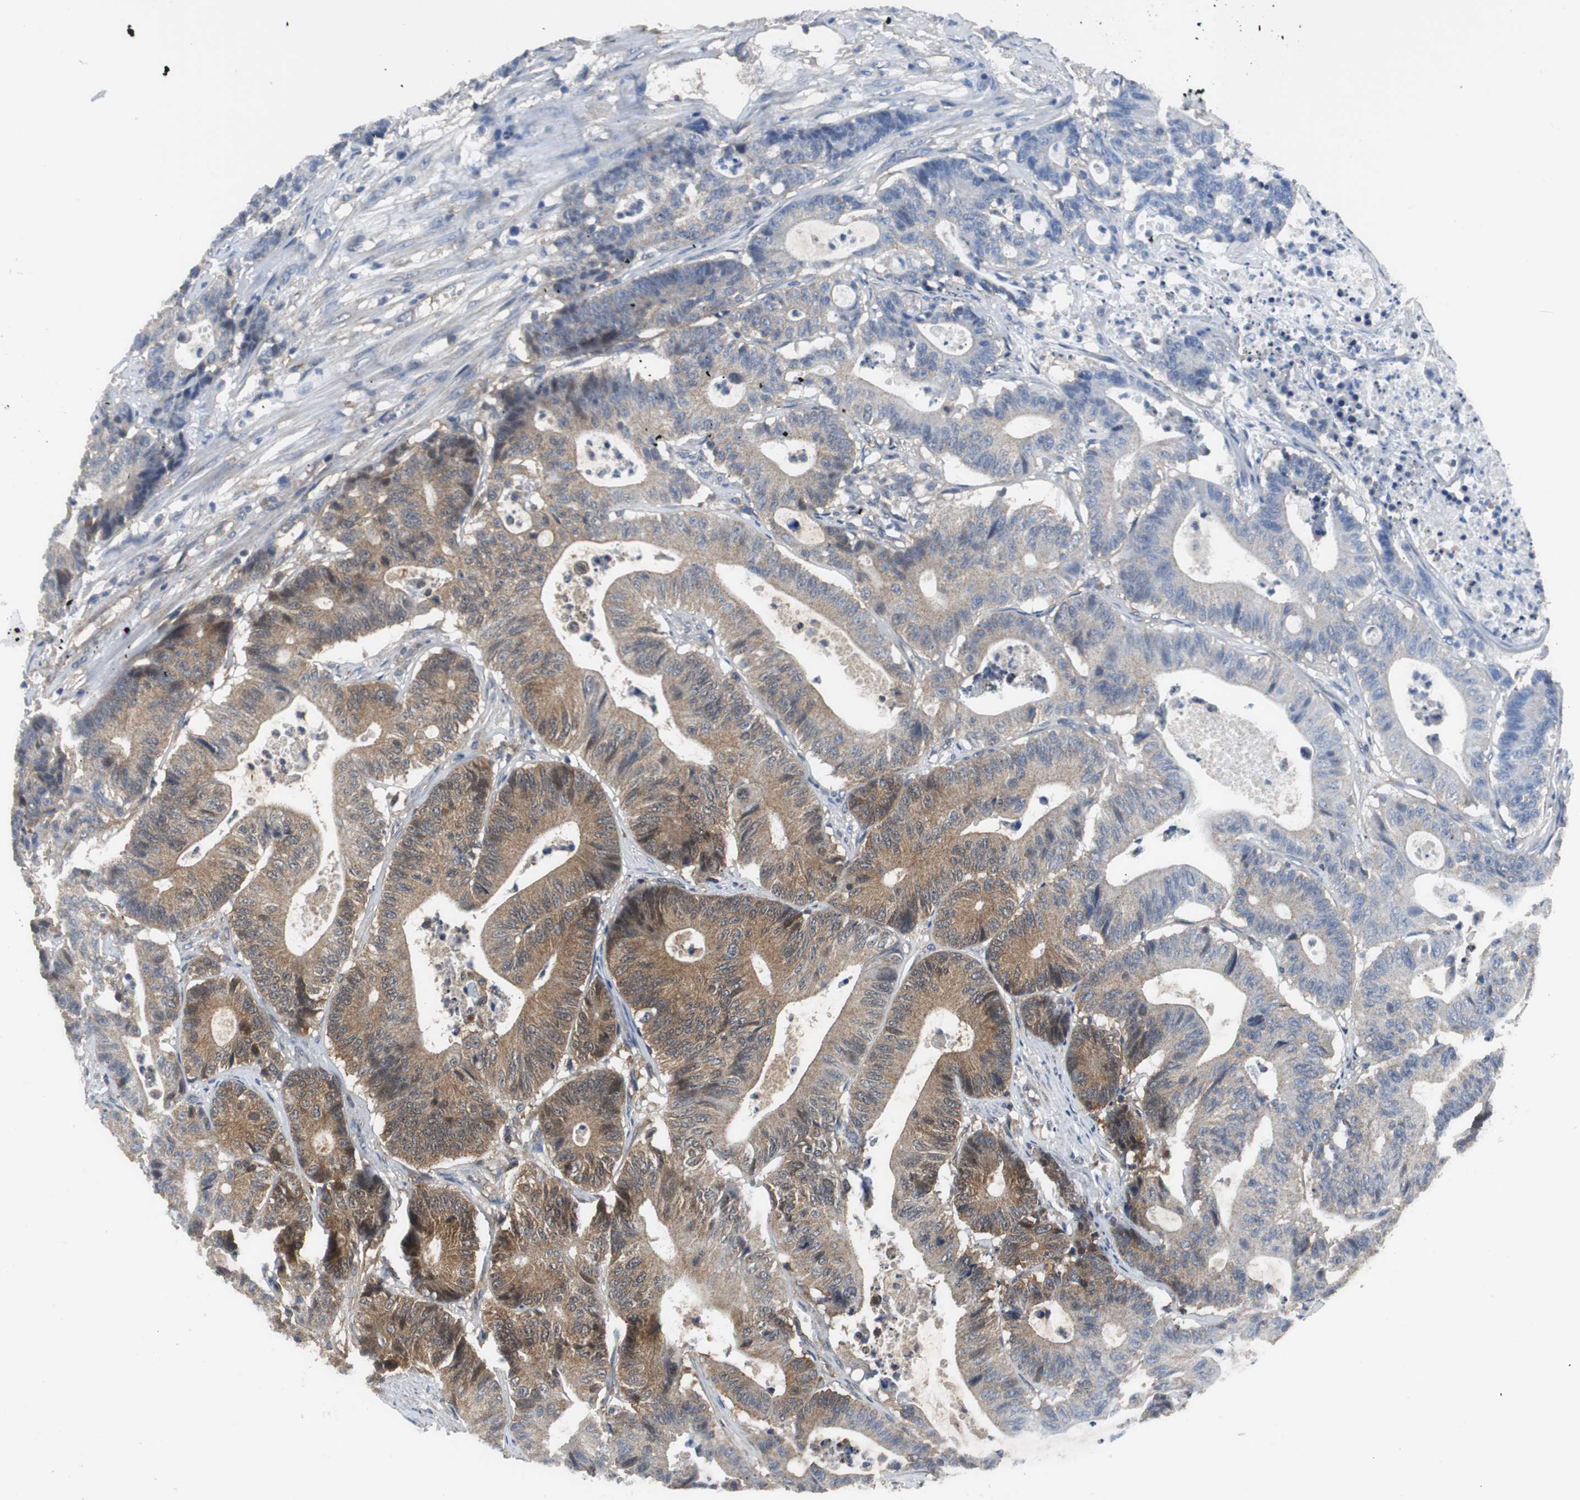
{"staining": {"intensity": "moderate", "quantity": "25%-75%", "location": "cytoplasmic/membranous"}, "tissue": "colorectal cancer", "cell_type": "Tumor cells", "image_type": "cancer", "snomed": [{"axis": "morphology", "description": "Adenocarcinoma, NOS"}, {"axis": "topography", "description": "Colon"}], "caption": "Human adenocarcinoma (colorectal) stained with a brown dye demonstrates moderate cytoplasmic/membranous positive expression in approximately 25%-75% of tumor cells.", "gene": "VBP1", "patient": {"sex": "female", "age": 84}}